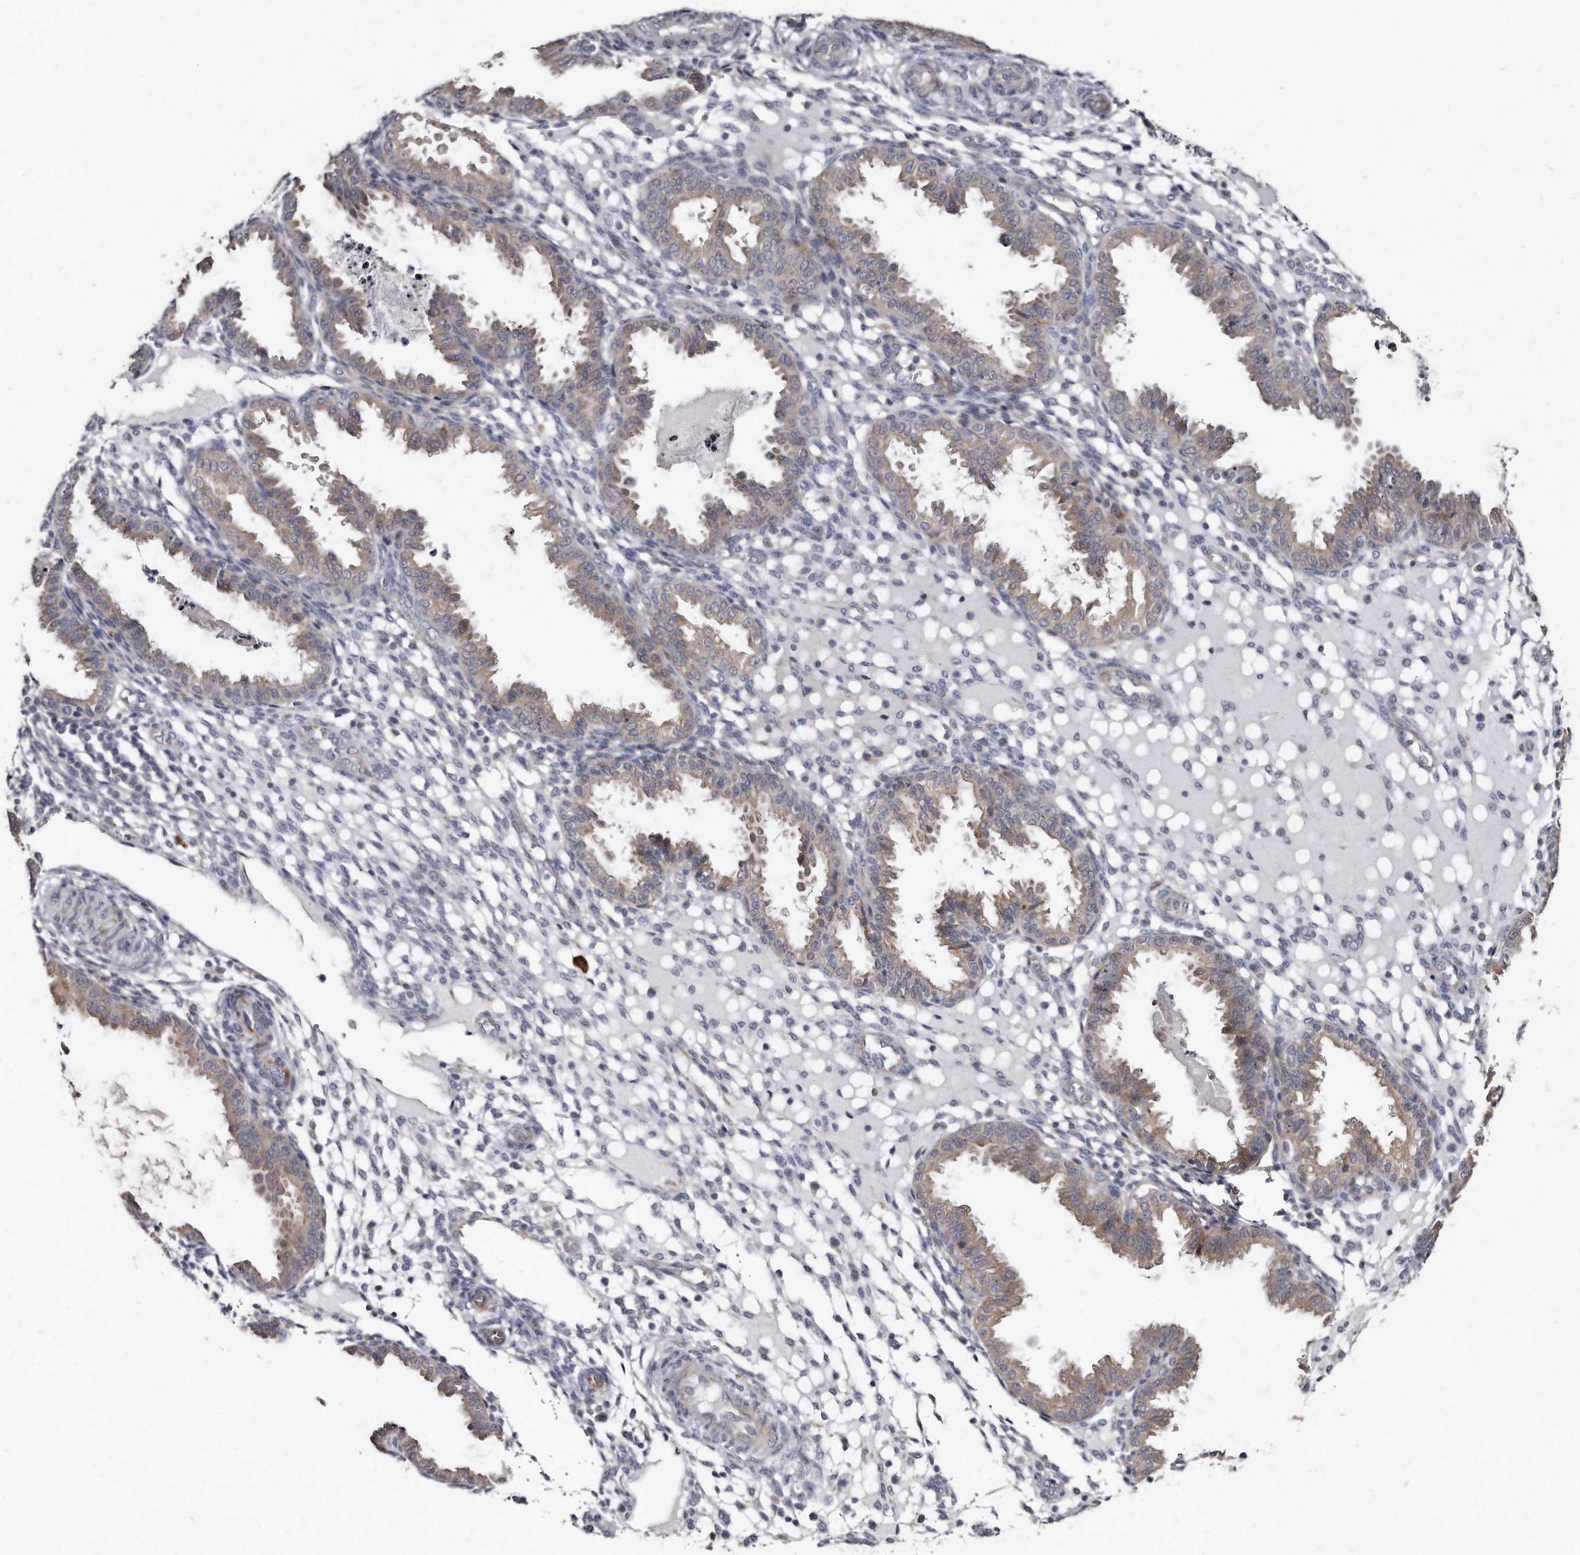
{"staining": {"intensity": "negative", "quantity": "none", "location": "none"}, "tissue": "endometrium", "cell_type": "Cells in endometrial stroma", "image_type": "normal", "snomed": [{"axis": "morphology", "description": "Normal tissue, NOS"}, {"axis": "topography", "description": "Endometrium"}], "caption": "The histopathology image displays no staining of cells in endometrial stroma in benign endometrium. Nuclei are stained in blue.", "gene": "KLHDC3", "patient": {"sex": "female", "age": 33}}